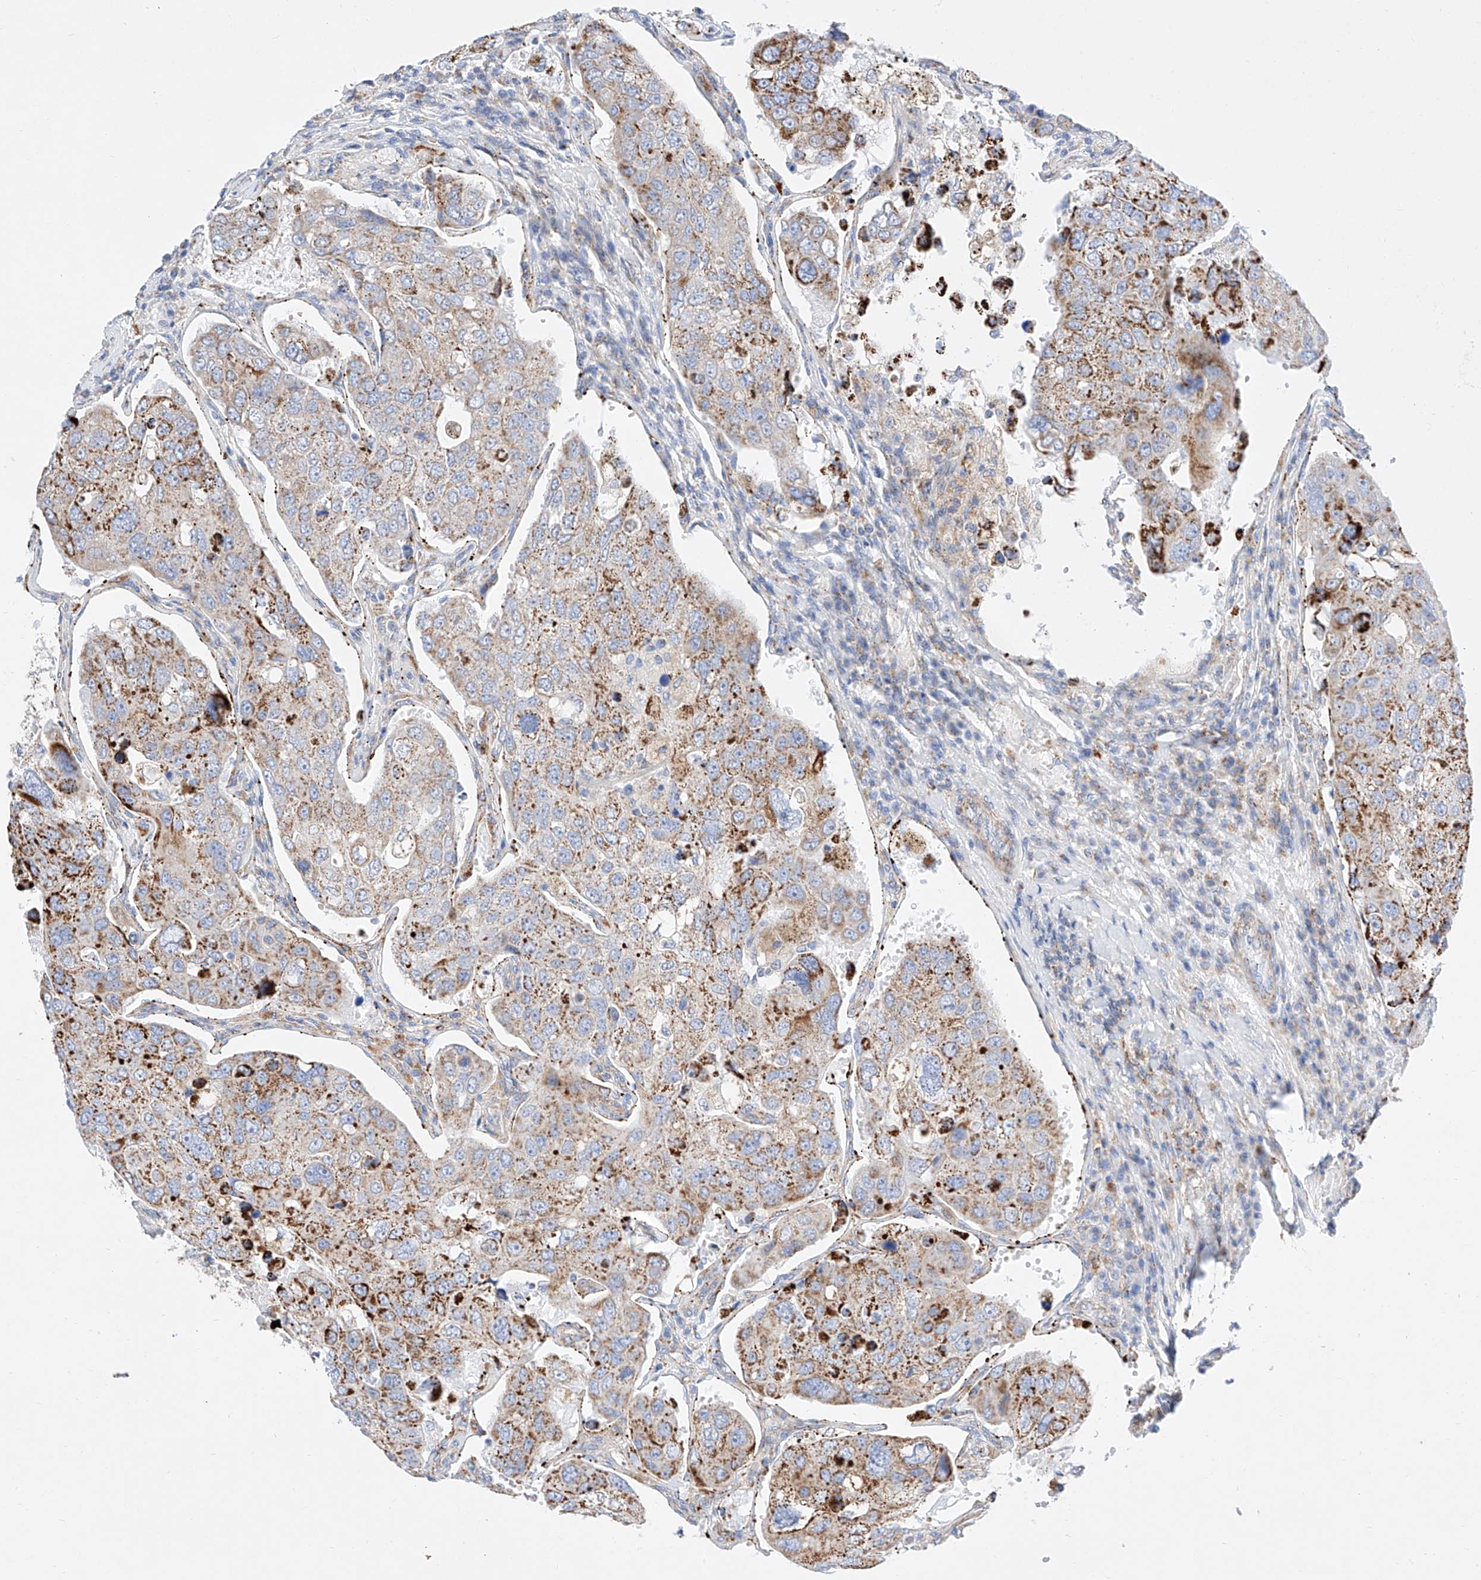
{"staining": {"intensity": "moderate", "quantity": "25%-75%", "location": "cytoplasmic/membranous"}, "tissue": "urothelial cancer", "cell_type": "Tumor cells", "image_type": "cancer", "snomed": [{"axis": "morphology", "description": "Urothelial carcinoma, High grade"}, {"axis": "topography", "description": "Lymph node"}, {"axis": "topography", "description": "Urinary bladder"}], "caption": "Urothelial cancer stained with immunohistochemistry reveals moderate cytoplasmic/membranous positivity in approximately 25%-75% of tumor cells.", "gene": "C6orf62", "patient": {"sex": "male", "age": 51}}